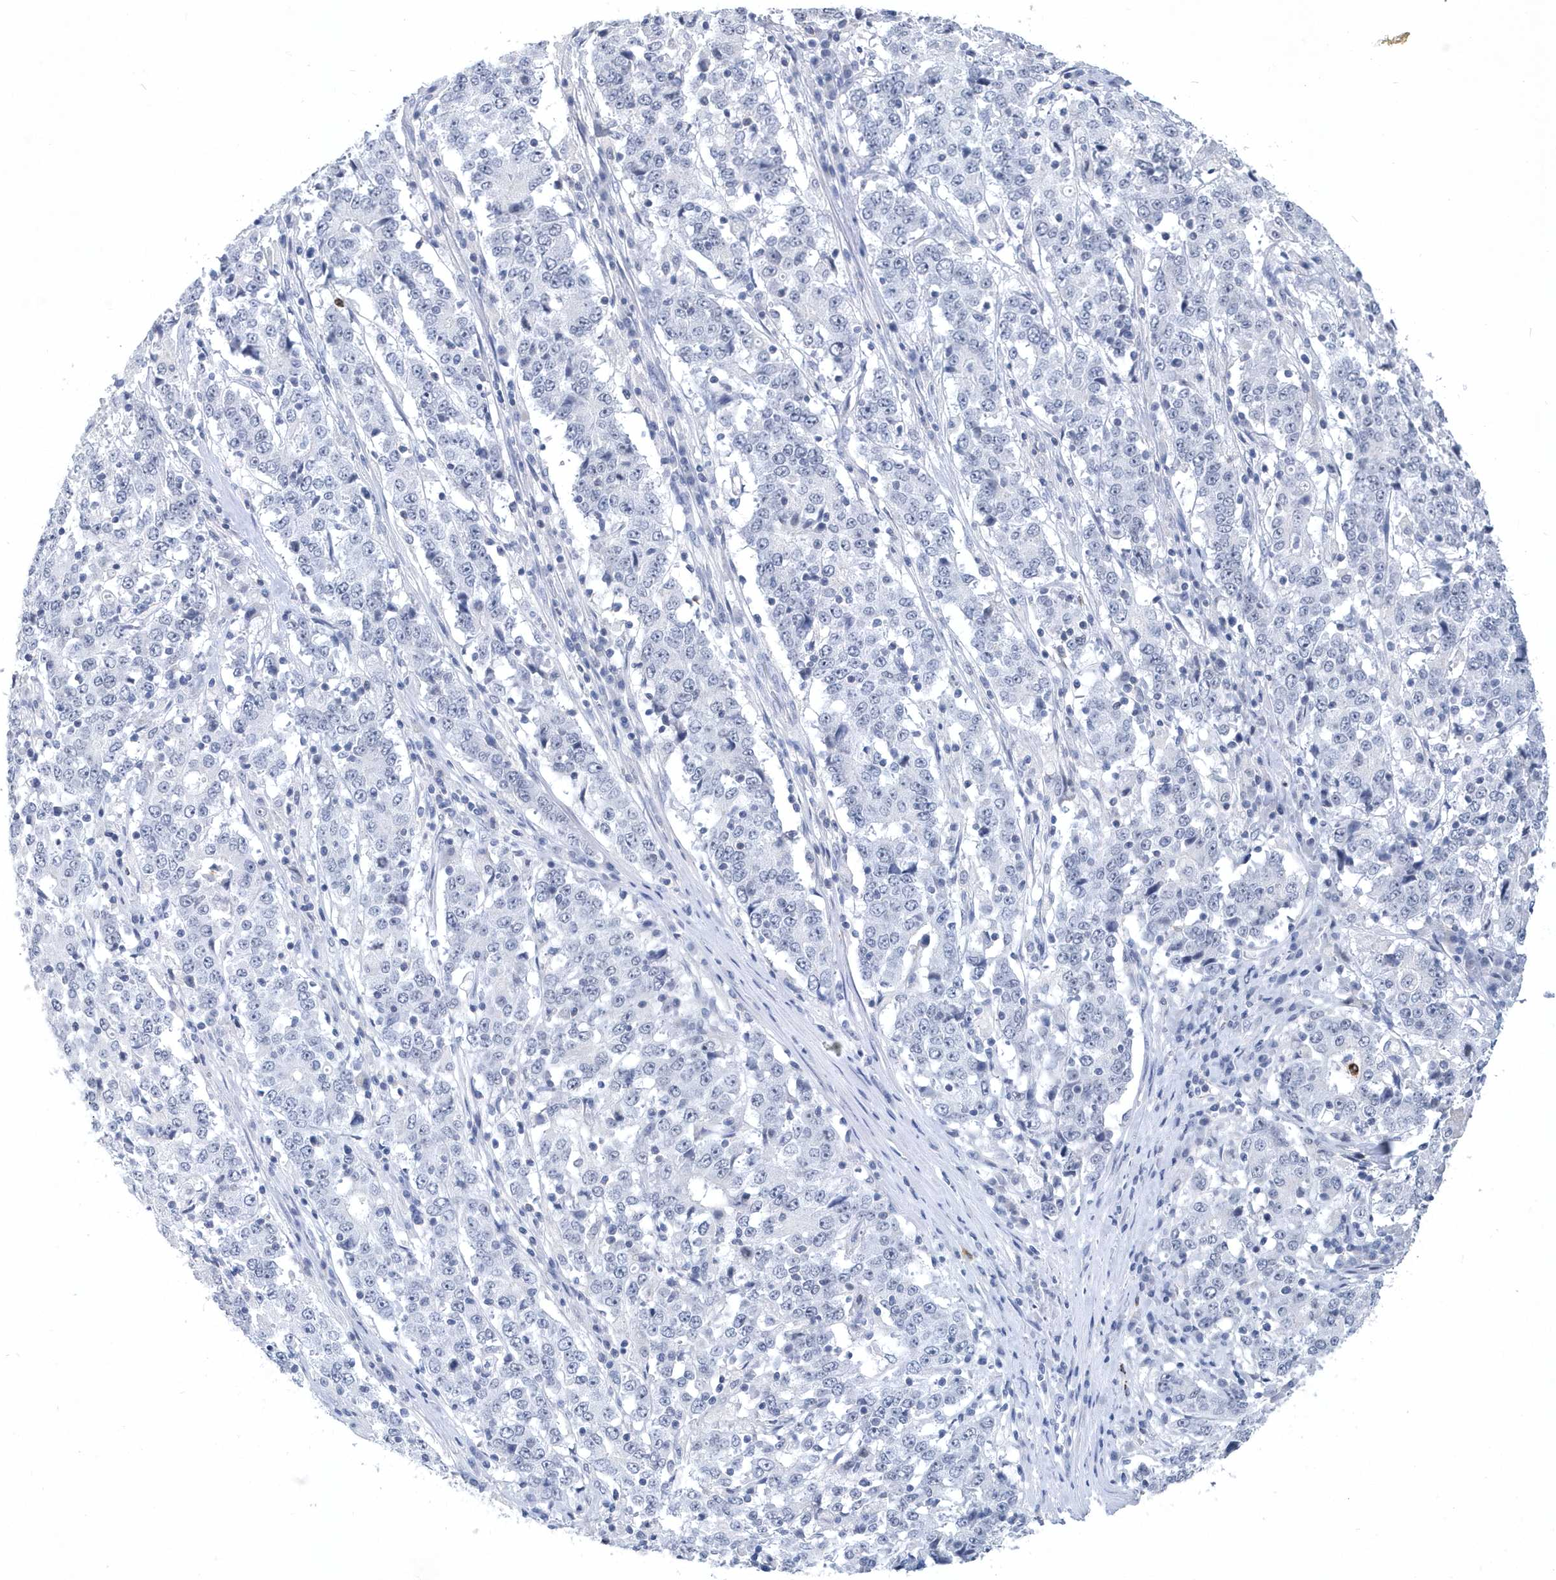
{"staining": {"intensity": "negative", "quantity": "none", "location": "none"}, "tissue": "stomach cancer", "cell_type": "Tumor cells", "image_type": "cancer", "snomed": [{"axis": "morphology", "description": "Adenocarcinoma, NOS"}, {"axis": "topography", "description": "Stomach"}], "caption": "Immunohistochemistry micrograph of stomach adenocarcinoma stained for a protein (brown), which demonstrates no positivity in tumor cells. (DAB (3,3'-diaminobenzidine) immunohistochemistry (IHC), high magnification).", "gene": "SRGAP3", "patient": {"sex": "male", "age": 59}}